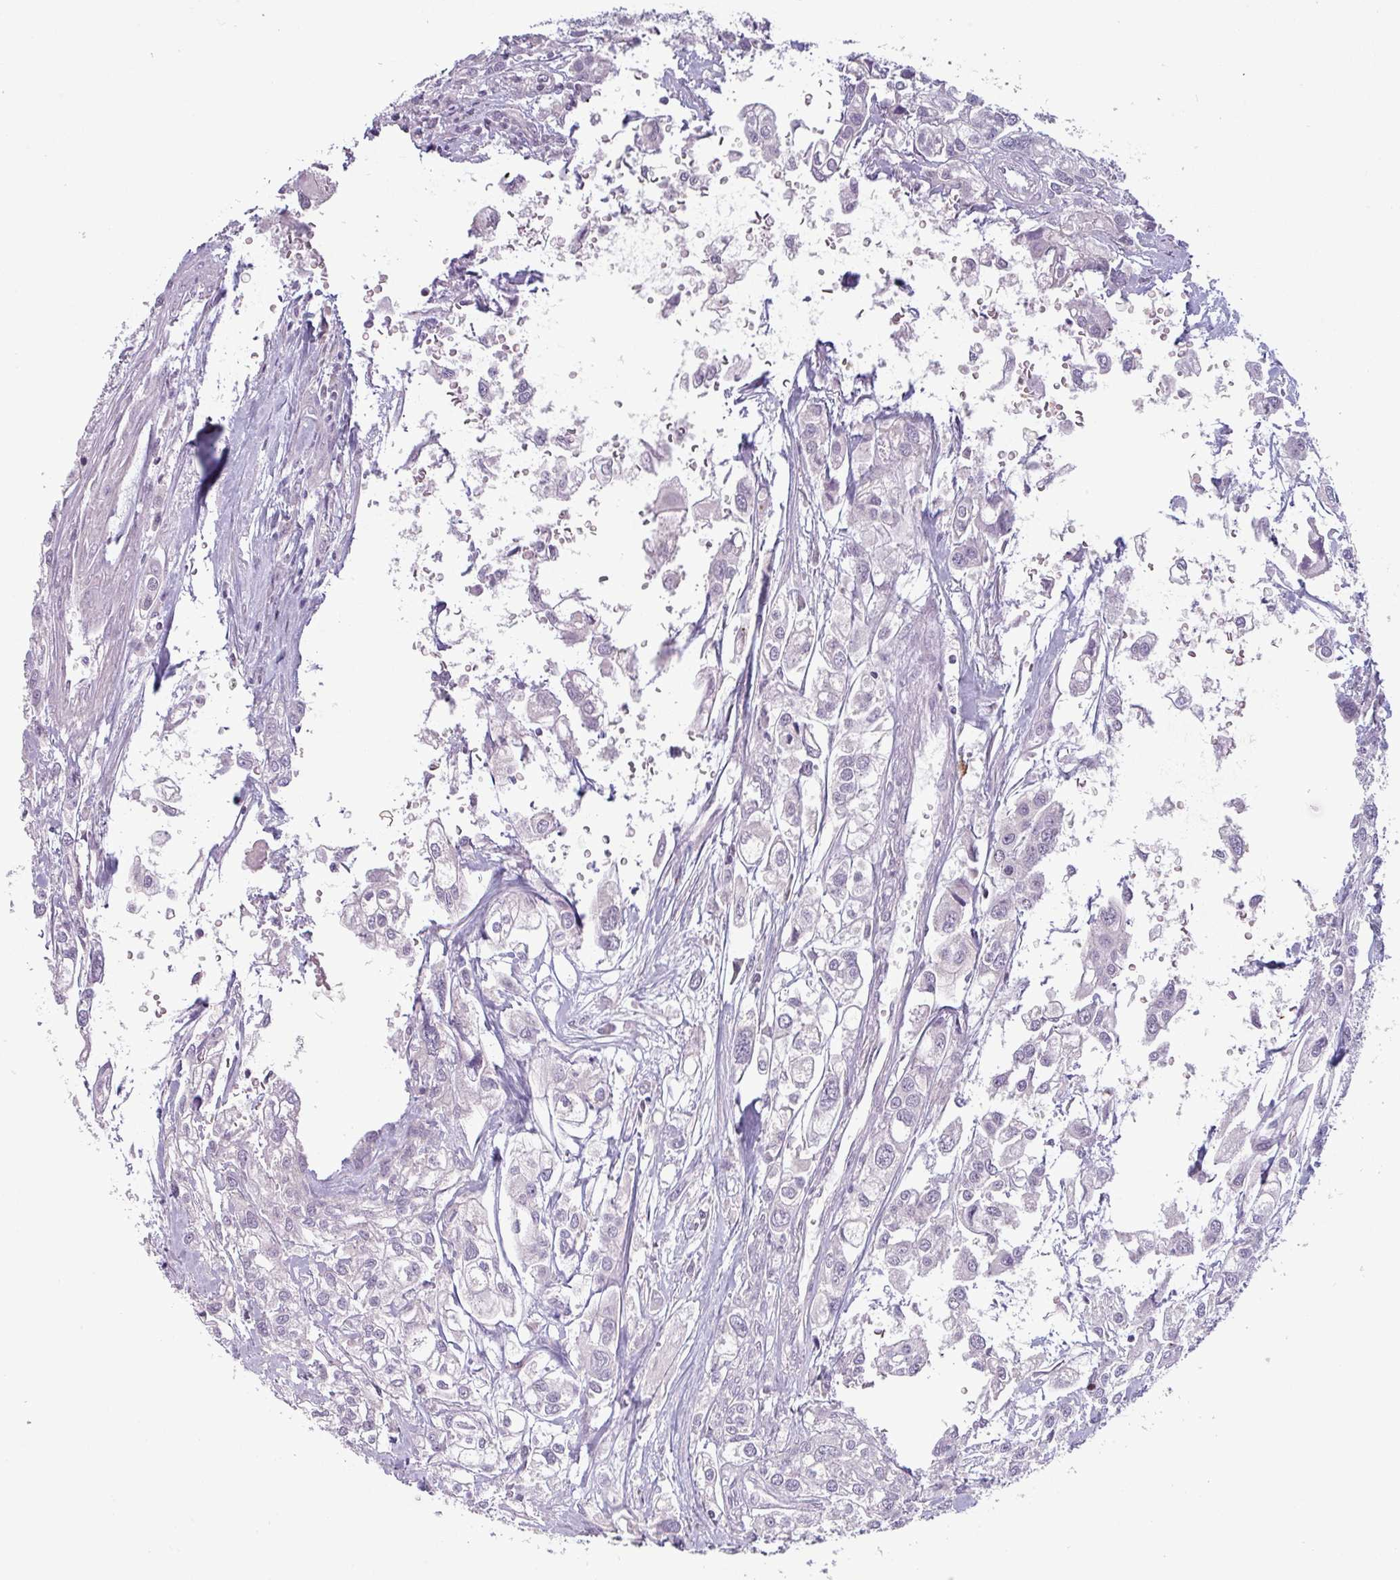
{"staining": {"intensity": "negative", "quantity": "none", "location": "none"}, "tissue": "urothelial cancer", "cell_type": "Tumor cells", "image_type": "cancer", "snomed": [{"axis": "morphology", "description": "Urothelial carcinoma, High grade"}, {"axis": "topography", "description": "Urinary bladder"}], "caption": "A micrograph of human urothelial cancer is negative for staining in tumor cells.", "gene": "SLC26A9", "patient": {"sex": "male", "age": 67}}